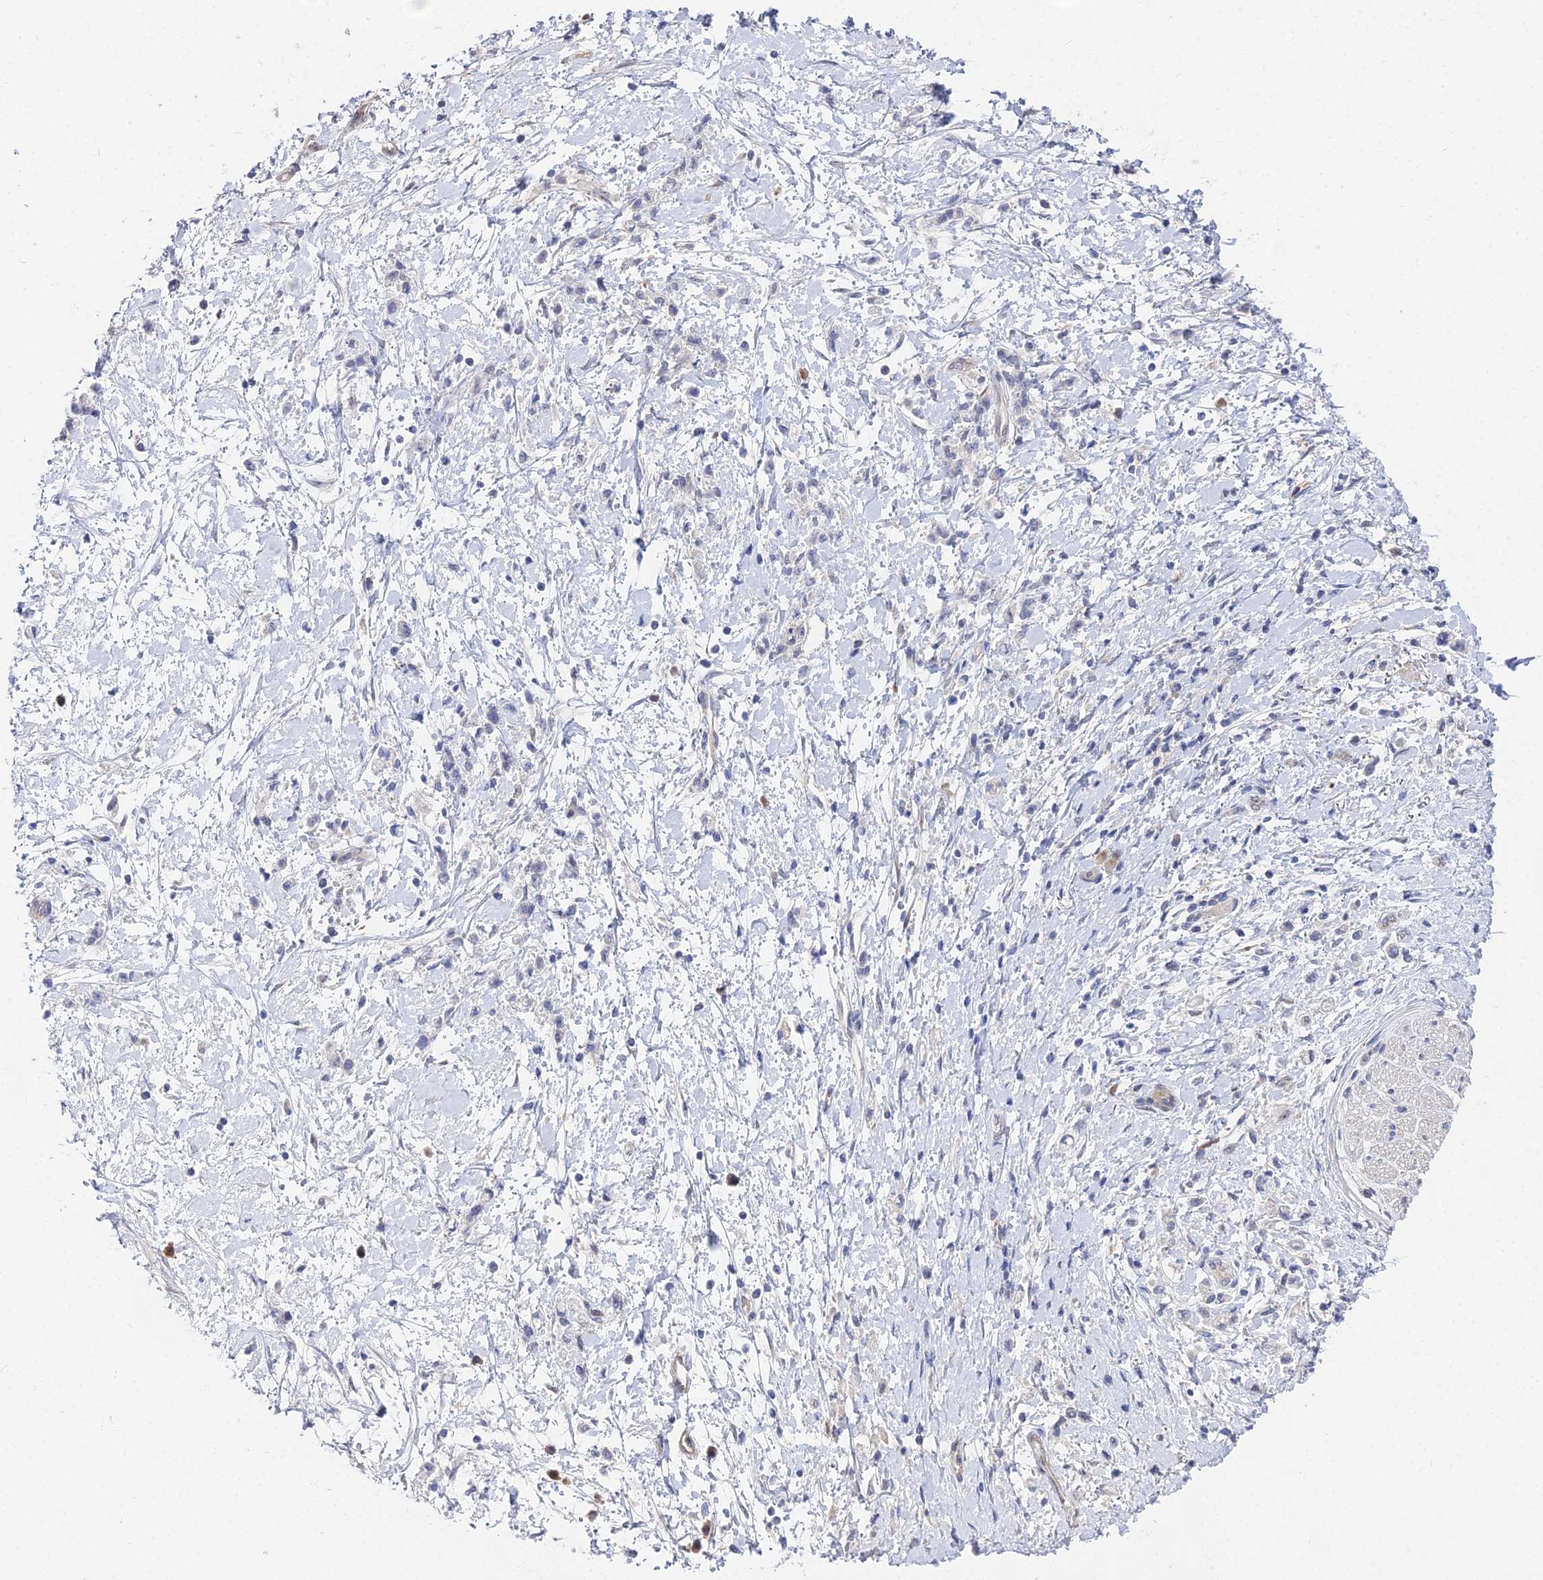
{"staining": {"intensity": "negative", "quantity": "none", "location": "none"}, "tissue": "stomach cancer", "cell_type": "Tumor cells", "image_type": "cancer", "snomed": [{"axis": "morphology", "description": "Adenocarcinoma, NOS"}, {"axis": "topography", "description": "Stomach"}], "caption": "DAB (3,3'-diaminobenzidine) immunohistochemical staining of adenocarcinoma (stomach) displays no significant expression in tumor cells.", "gene": "DNAH14", "patient": {"sex": "female", "age": 60}}